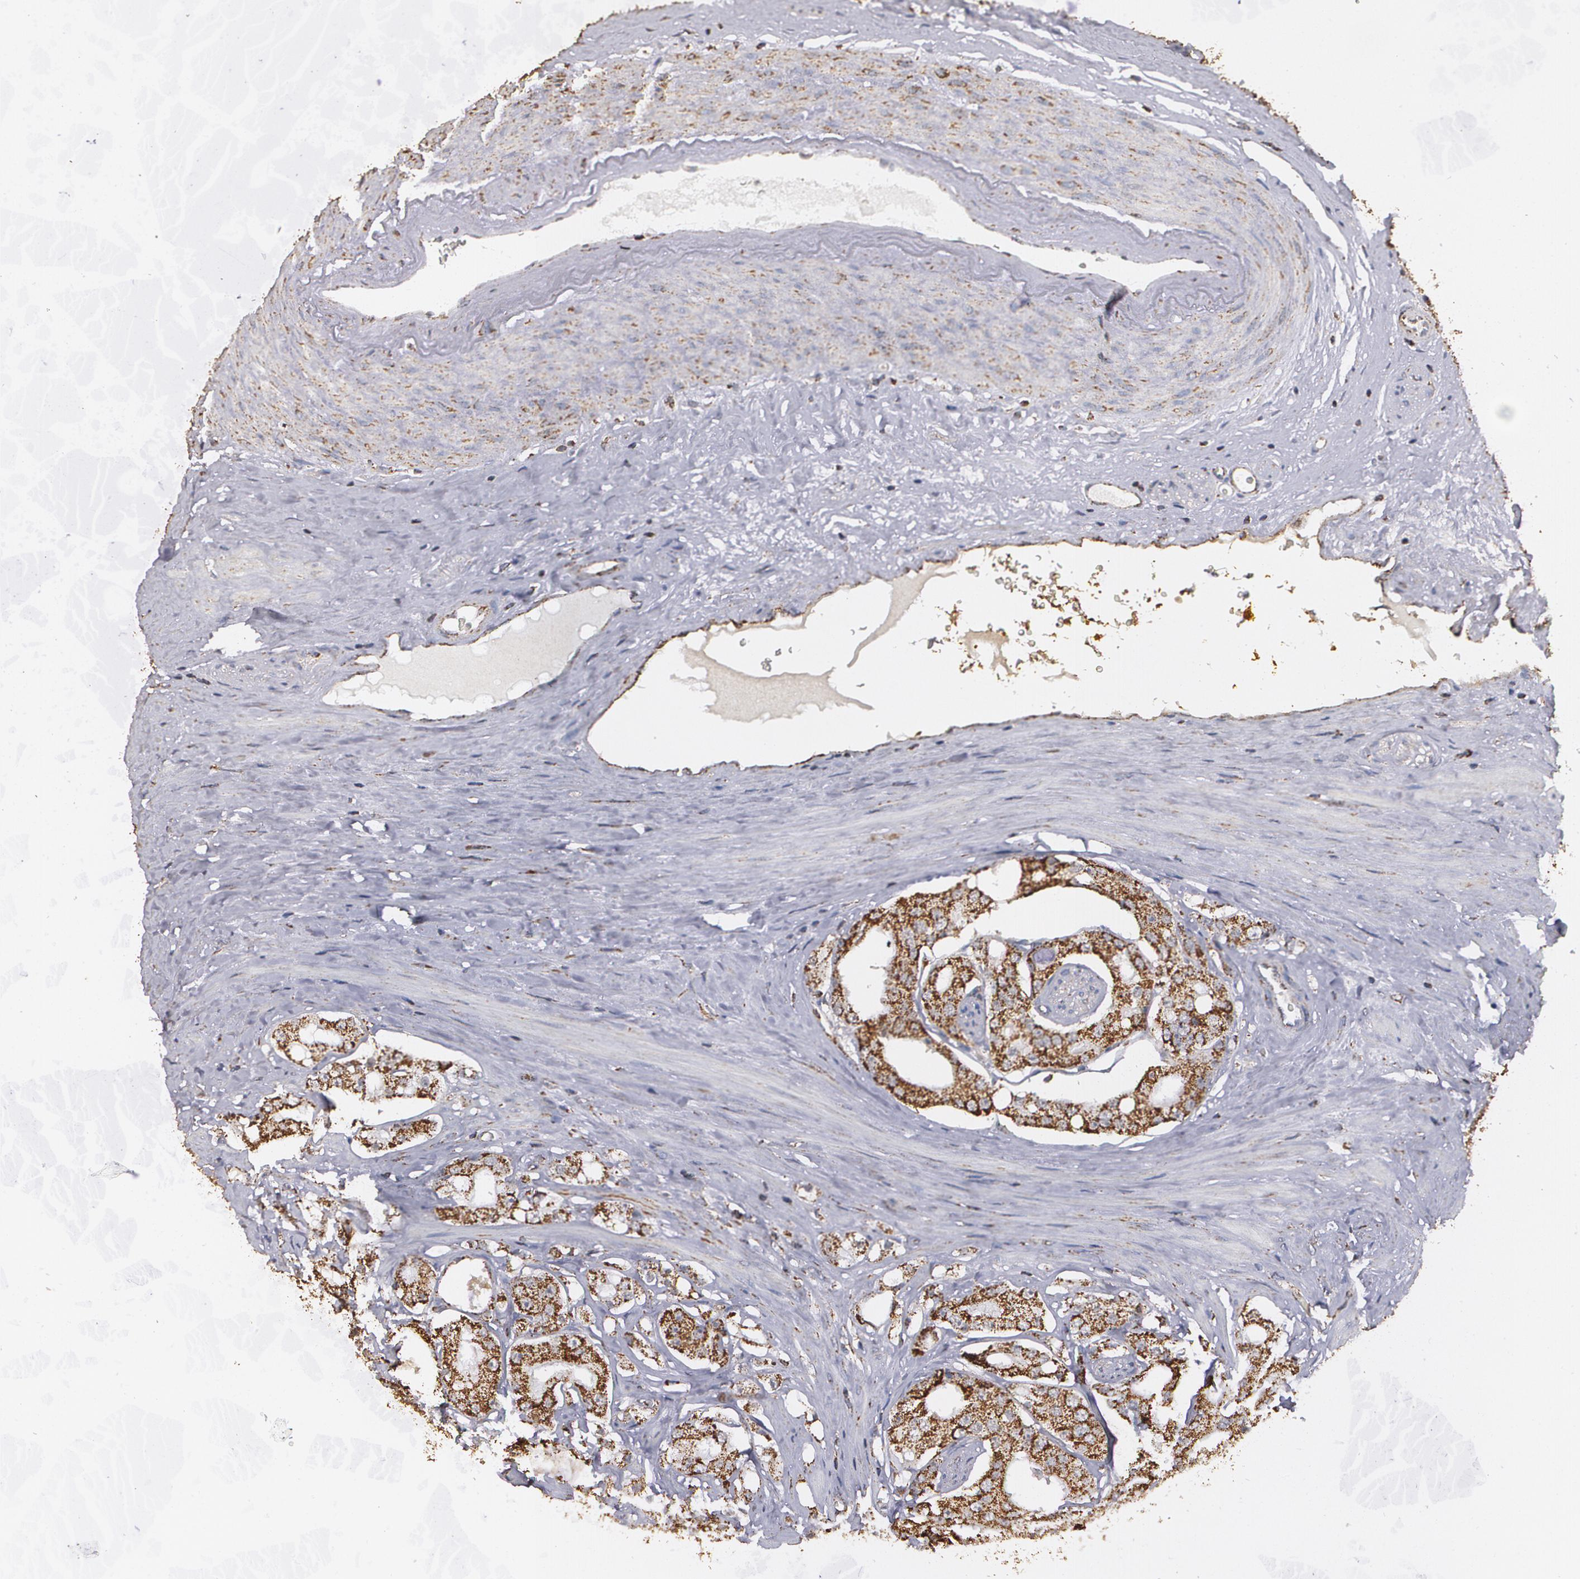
{"staining": {"intensity": "strong", "quantity": ">75%", "location": "cytoplasmic/membranous"}, "tissue": "prostate cancer", "cell_type": "Tumor cells", "image_type": "cancer", "snomed": [{"axis": "morphology", "description": "Adenocarcinoma, High grade"}, {"axis": "topography", "description": "Prostate"}], "caption": "IHC image of neoplastic tissue: prostate cancer (adenocarcinoma (high-grade)) stained using IHC reveals high levels of strong protein expression localized specifically in the cytoplasmic/membranous of tumor cells, appearing as a cytoplasmic/membranous brown color.", "gene": "HSPD1", "patient": {"sex": "male", "age": 68}}